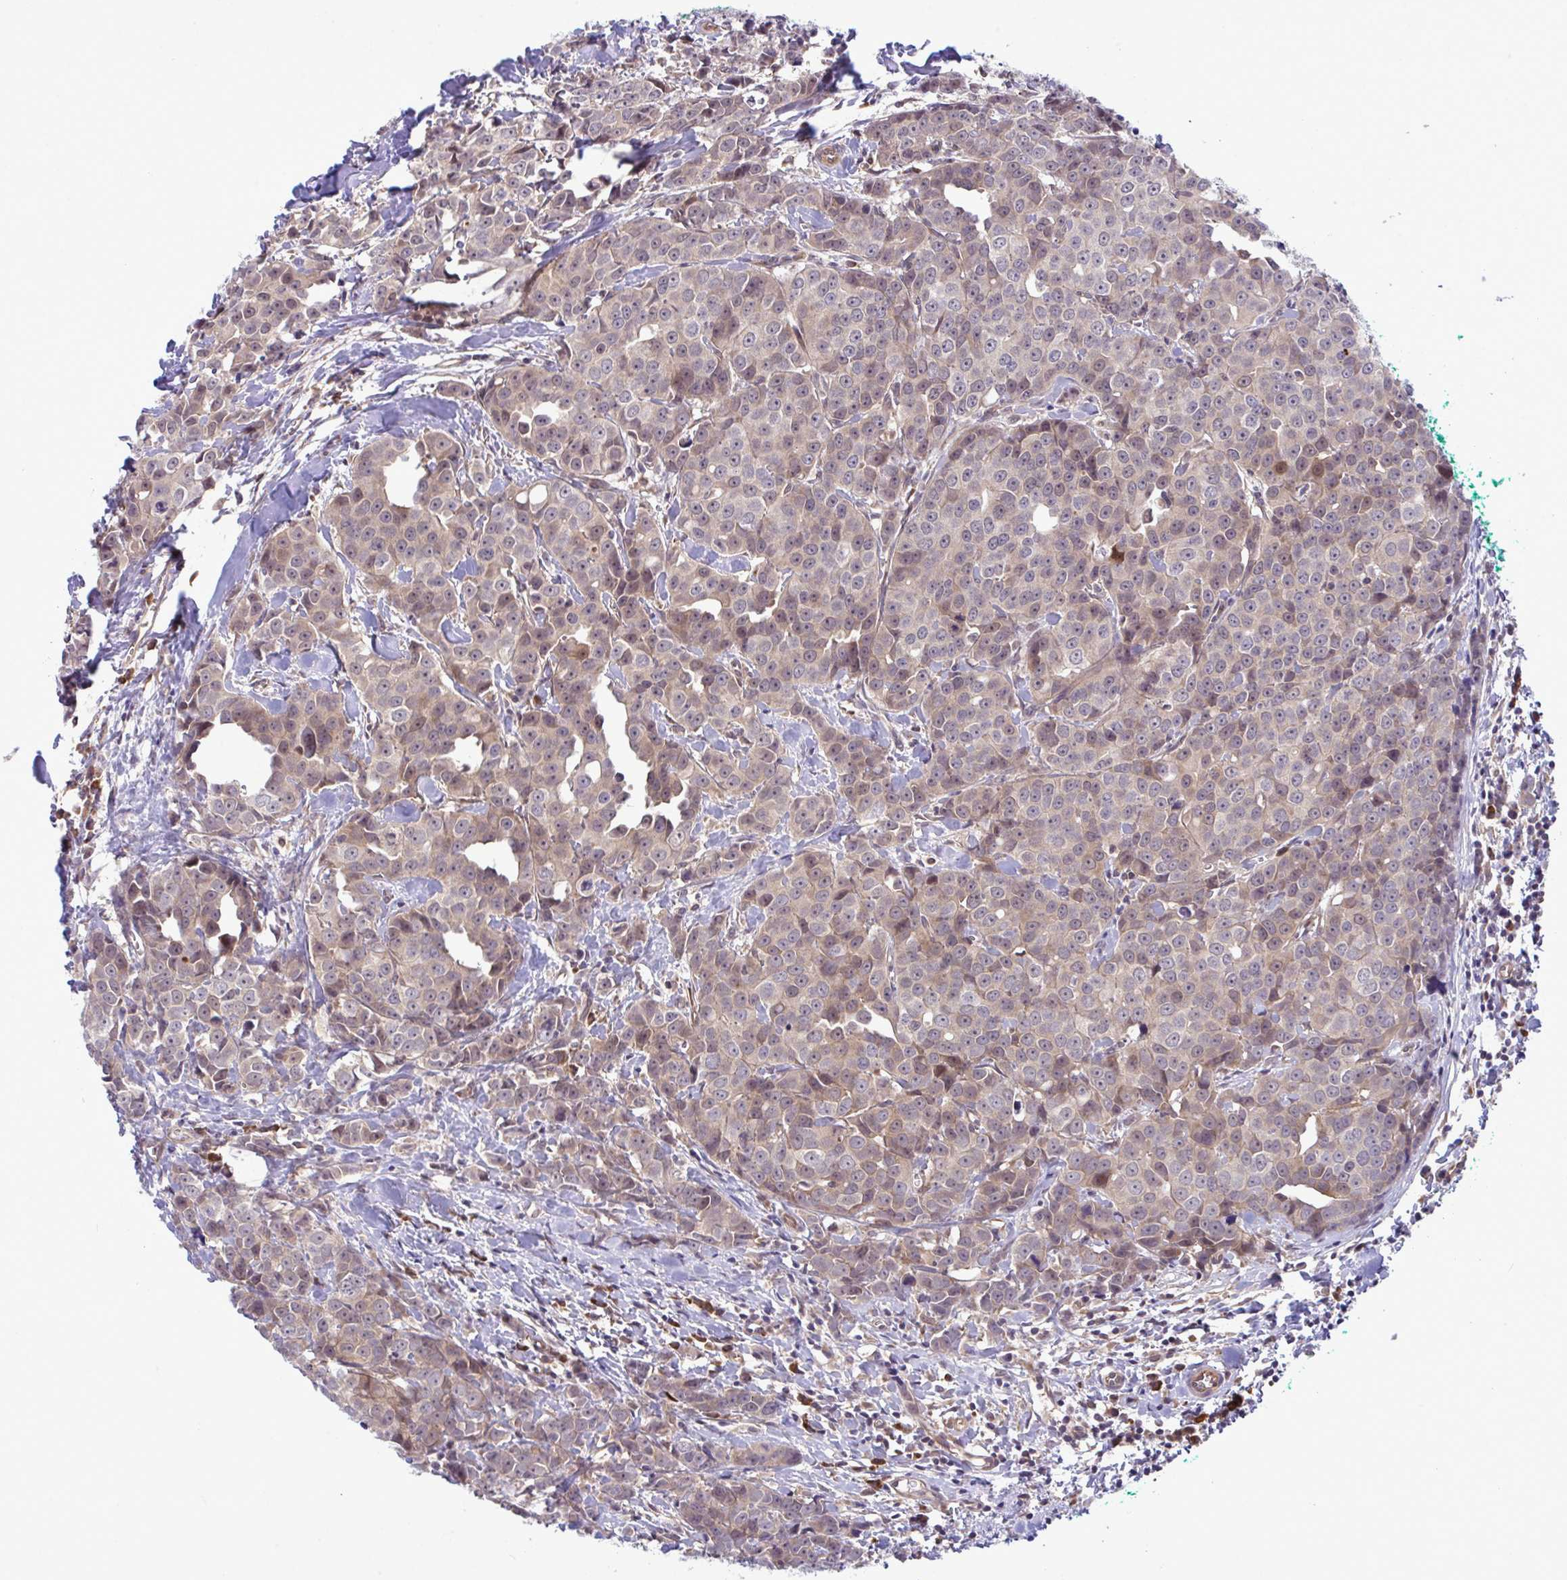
{"staining": {"intensity": "weak", "quantity": "25%-75%", "location": "cytoplasmic/membranous"}, "tissue": "breast cancer", "cell_type": "Tumor cells", "image_type": "cancer", "snomed": [{"axis": "morphology", "description": "Duct carcinoma"}, {"axis": "topography", "description": "Breast"}], "caption": "This is an image of immunohistochemistry staining of infiltrating ductal carcinoma (breast), which shows weak staining in the cytoplasmic/membranous of tumor cells.", "gene": "CMPK1", "patient": {"sex": "female", "age": 80}}